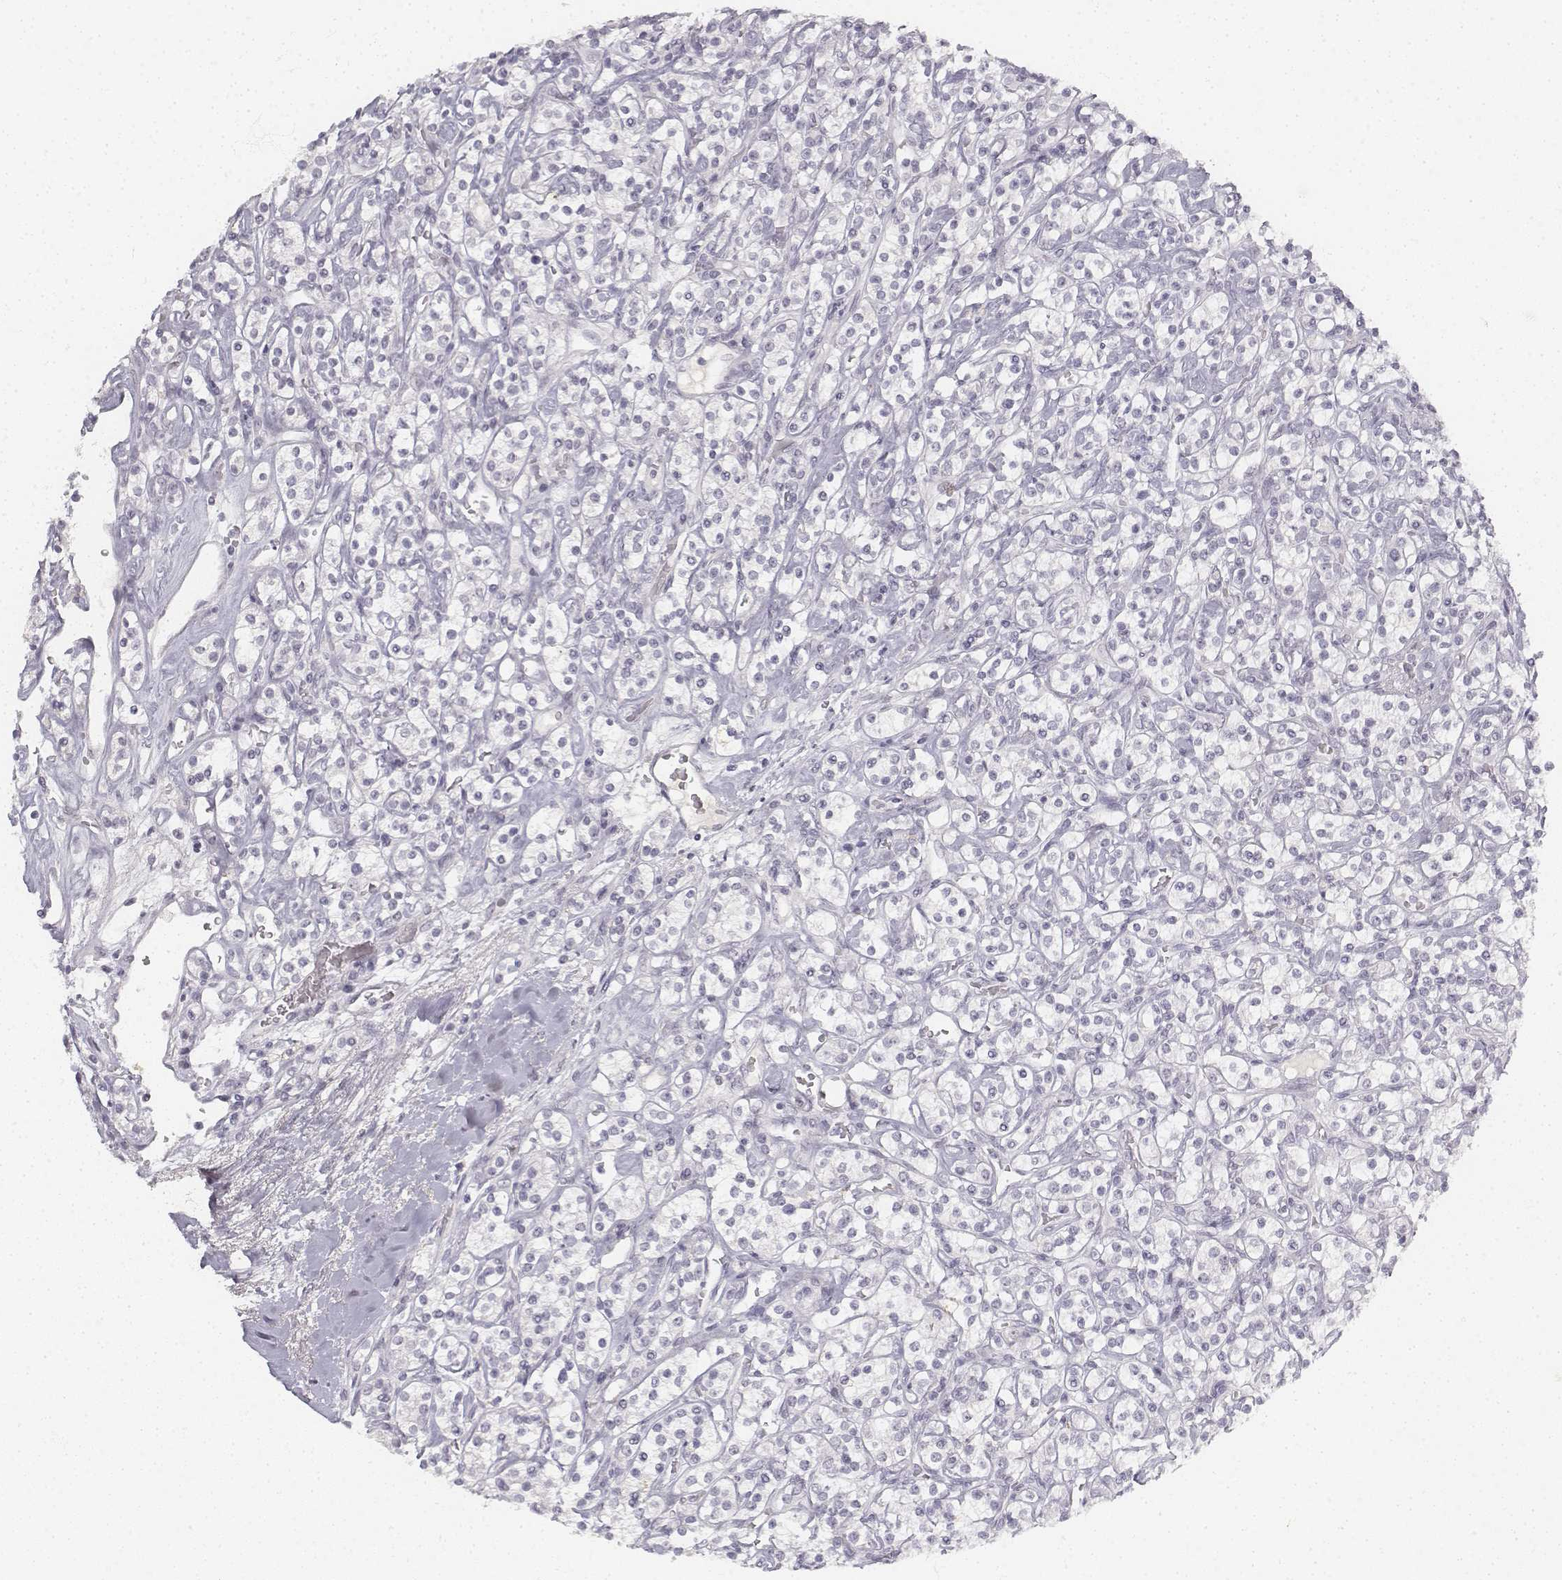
{"staining": {"intensity": "negative", "quantity": "none", "location": "none"}, "tissue": "renal cancer", "cell_type": "Tumor cells", "image_type": "cancer", "snomed": [{"axis": "morphology", "description": "Adenocarcinoma, NOS"}, {"axis": "topography", "description": "Kidney"}], "caption": "Immunohistochemistry (IHC) image of human renal cancer (adenocarcinoma) stained for a protein (brown), which displays no expression in tumor cells.", "gene": "KRT84", "patient": {"sex": "male", "age": 77}}